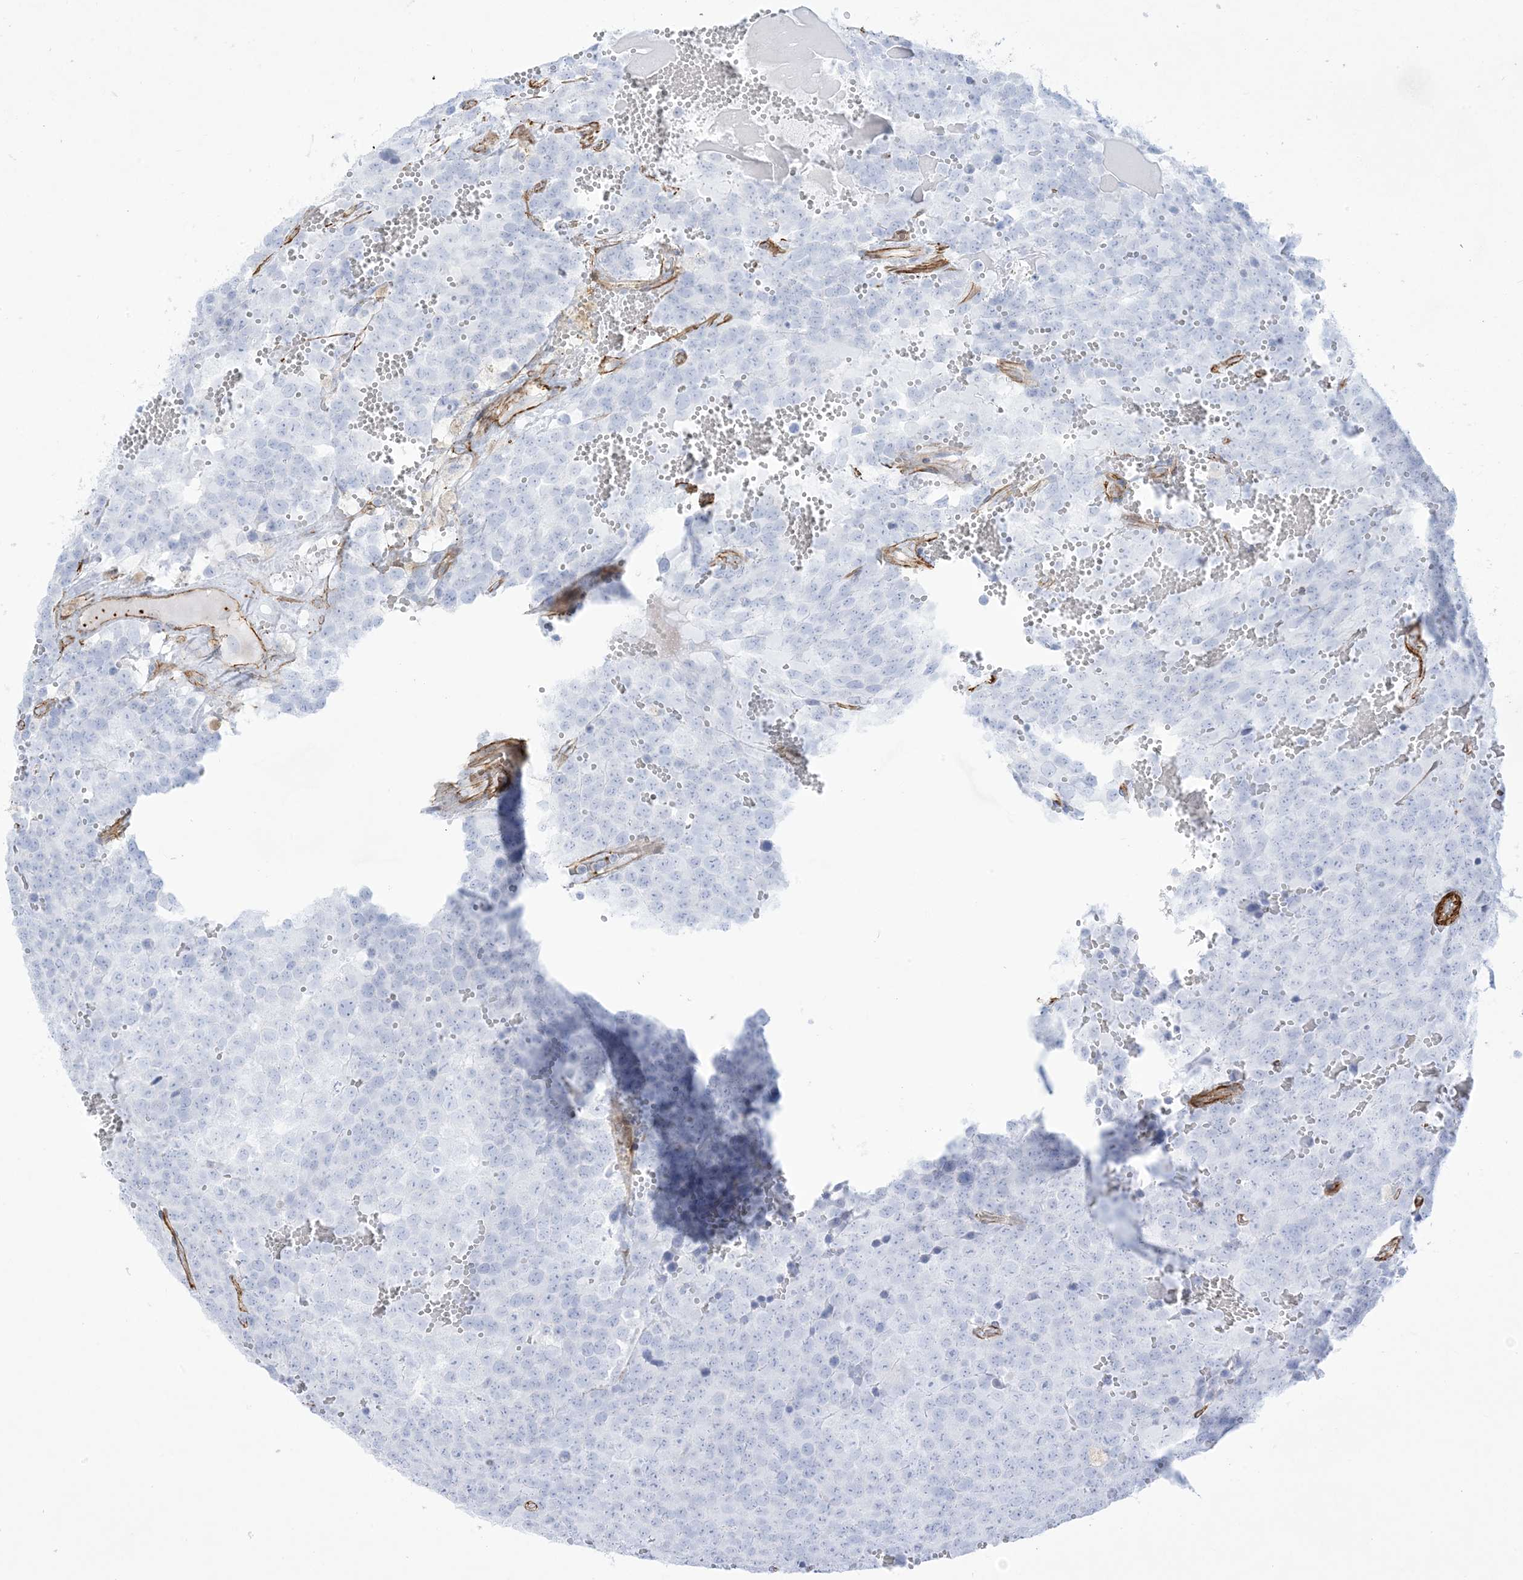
{"staining": {"intensity": "negative", "quantity": "none", "location": "none"}, "tissue": "testis cancer", "cell_type": "Tumor cells", "image_type": "cancer", "snomed": [{"axis": "morphology", "description": "Seminoma, NOS"}, {"axis": "topography", "description": "Testis"}], "caption": "An IHC micrograph of testis cancer is shown. There is no staining in tumor cells of testis cancer.", "gene": "B3GNT7", "patient": {"sex": "male", "age": 71}}